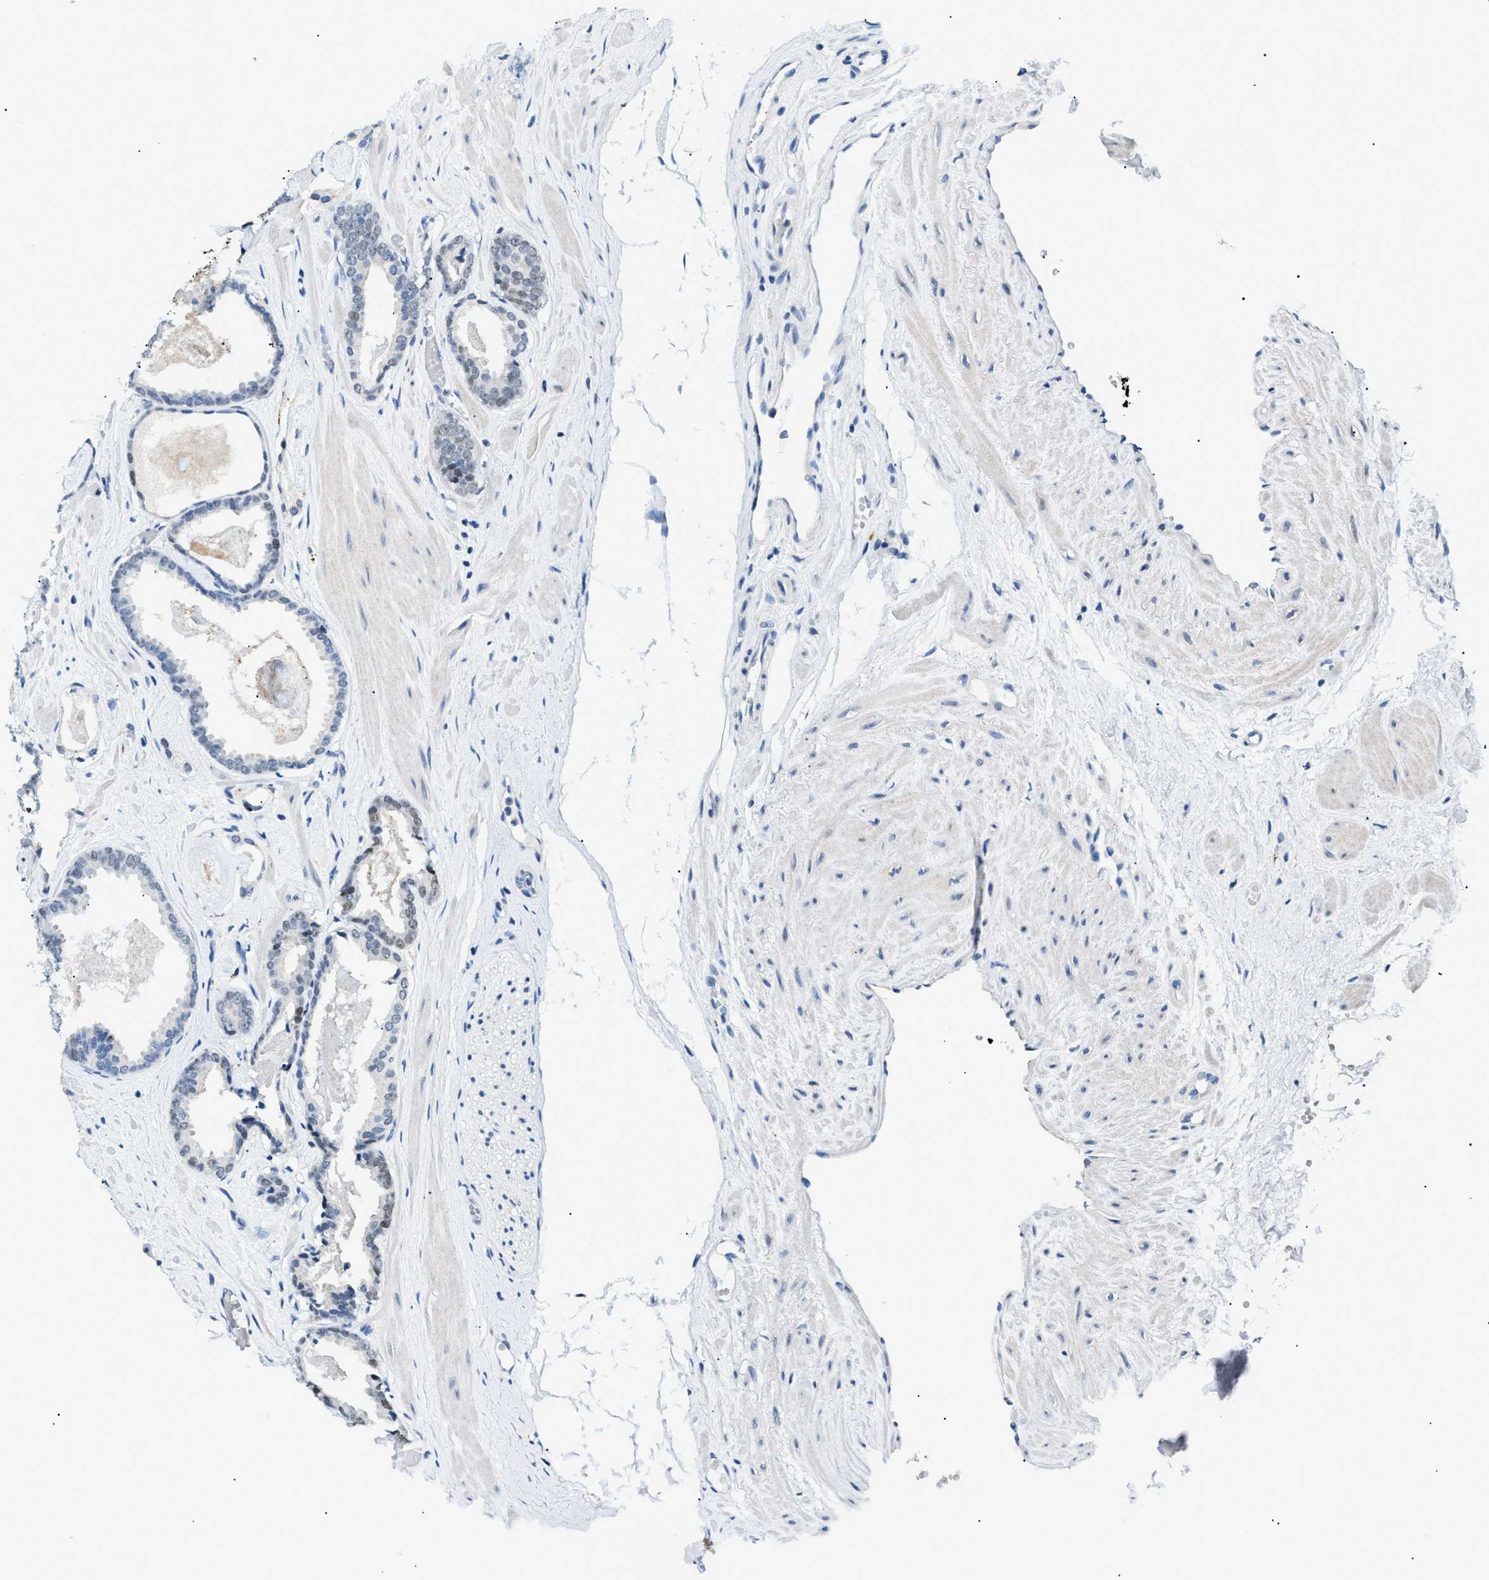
{"staining": {"intensity": "weak", "quantity": "<25%", "location": "nuclear"}, "tissue": "prostate cancer", "cell_type": "Tumor cells", "image_type": "cancer", "snomed": [{"axis": "morphology", "description": "Adenocarcinoma, Low grade"}, {"axis": "topography", "description": "Prostate"}], "caption": "The micrograph displays no staining of tumor cells in prostate adenocarcinoma (low-grade).", "gene": "SMARCC1", "patient": {"sex": "male", "age": 53}}